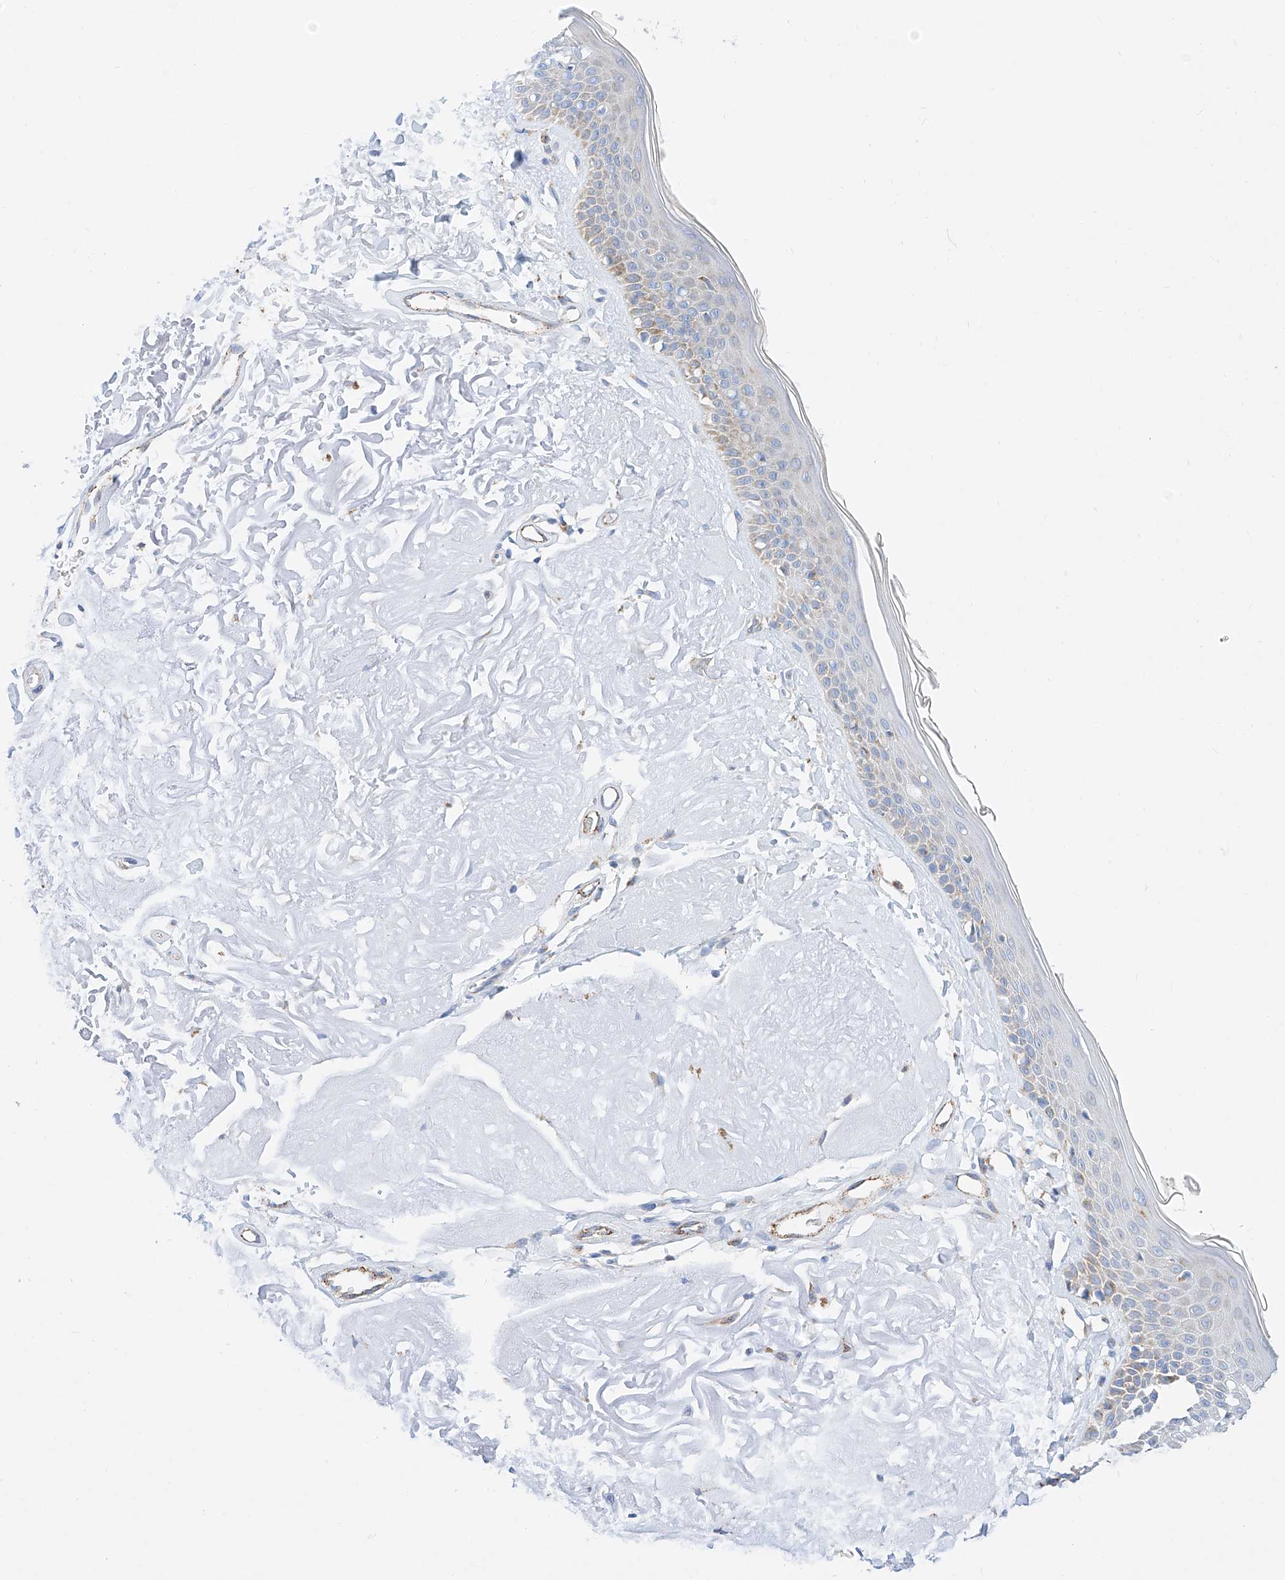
{"staining": {"intensity": "negative", "quantity": "none", "location": "none"}, "tissue": "skin", "cell_type": "Fibroblasts", "image_type": "normal", "snomed": [{"axis": "morphology", "description": "Normal tissue, NOS"}, {"axis": "topography", "description": "Skin"}, {"axis": "topography", "description": "Skeletal muscle"}], "caption": "High power microscopy histopathology image of an immunohistochemistry histopathology image of unremarkable skin, revealing no significant staining in fibroblasts. Nuclei are stained in blue.", "gene": "C6orf62", "patient": {"sex": "male", "age": 83}}